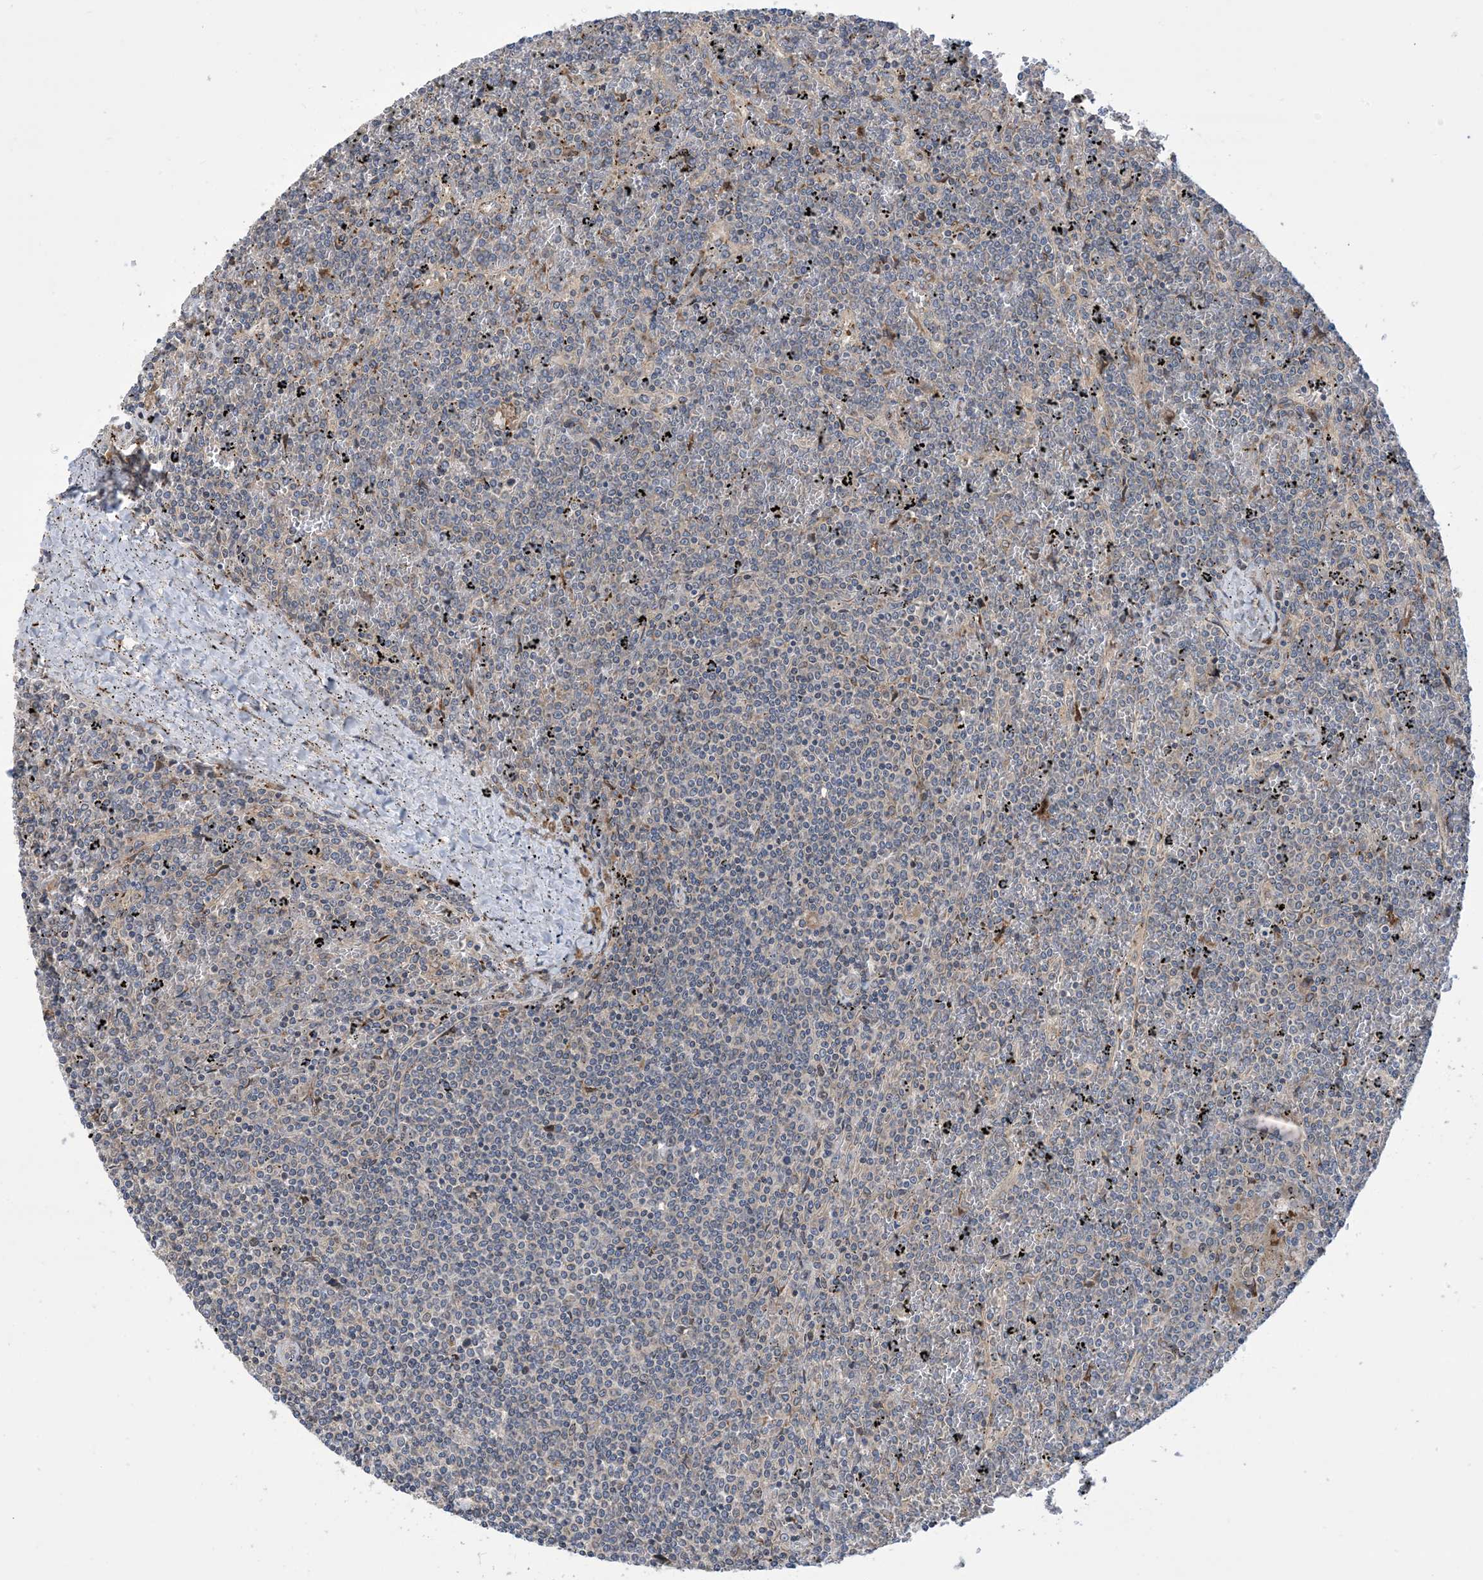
{"staining": {"intensity": "negative", "quantity": "none", "location": "none"}, "tissue": "lymphoma", "cell_type": "Tumor cells", "image_type": "cancer", "snomed": [{"axis": "morphology", "description": "Malignant lymphoma, non-Hodgkin's type, Low grade"}, {"axis": "topography", "description": "Spleen"}], "caption": "DAB (3,3'-diaminobenzidine) immunohistochemical staining of human lymphoma displays no significant staining in tumor cells.", "gene": "CLEC16A", "patient": {"sex": "female", "age": 19}}